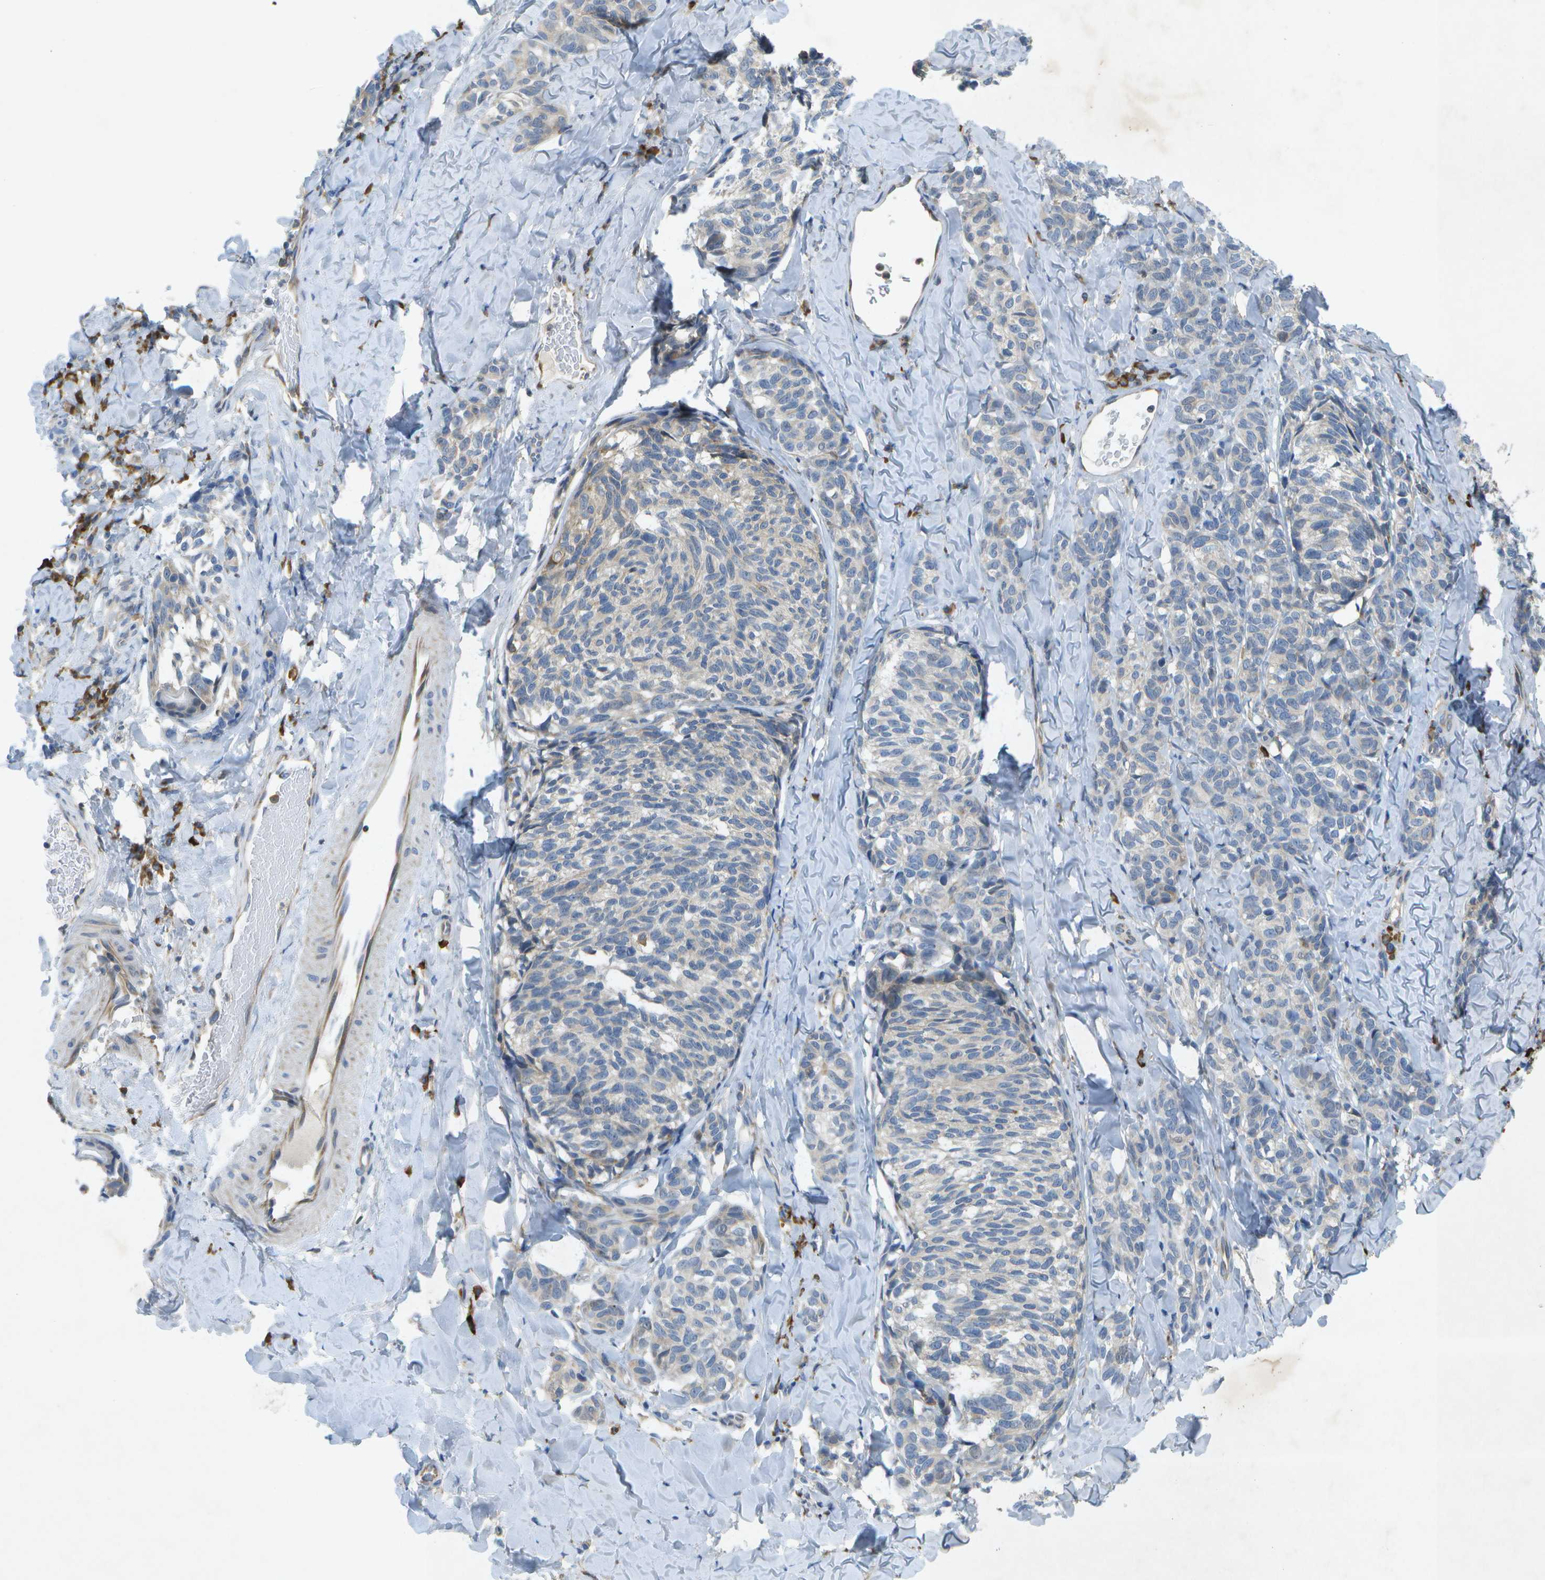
{"staining": {"intensity": "negative", "quantity": "none", "location": "none"}, "tissue": "melanoma", "cell_type": "Tumor cells", "image_type": "cancer", "snomed": [{"axis": "morphology", "description": "Malignant melanoma, NOS"}, {"axis": "topography", "description": "Skin"}], "caption": "High power microscopy histopathology image of an immunohistochemistry (IHC) photomicrograph of malignant melanoma, revealing no significant positivity in tumor cells.", "gene": "WNK2", "patient": {"sex": "female", "age": 73}}